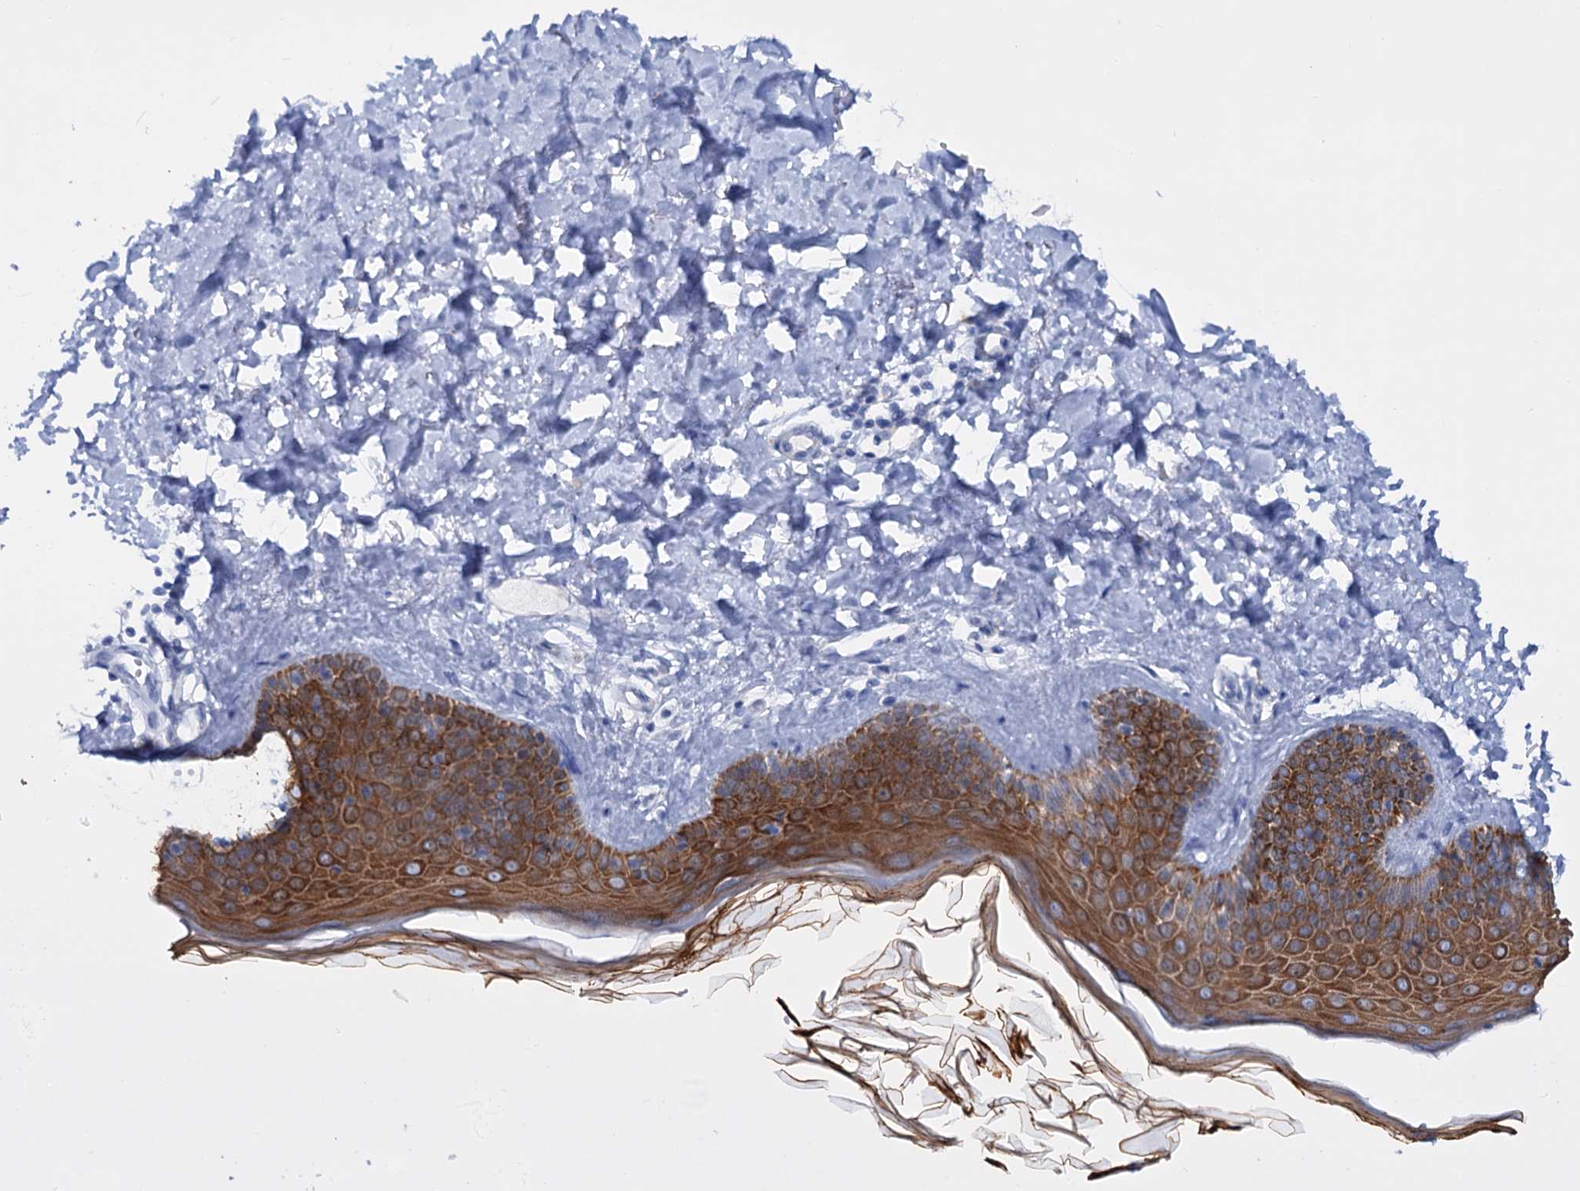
{"staining": {"intensity": "negative", "quantity": "none", "location": "none"}, "tissue": "skin", "cell_type": "Fibroblasts", "image_type": "normal", "snomed": [{"axis": "morphology", "description": "Normal tissue, NOS"}, {"axis": "topography", "description": "Skin"}], "caption": "An immunohistochemistry (IHC) photomicrograph of benign skin is shown. There is no staining in fibroblasts of skin. (Brightfield microscopy of DAB immunohistochemistry (IHC) at high magnification).", "gene": "FAAP20", "patient": {"sex": "male", "age": 52}}